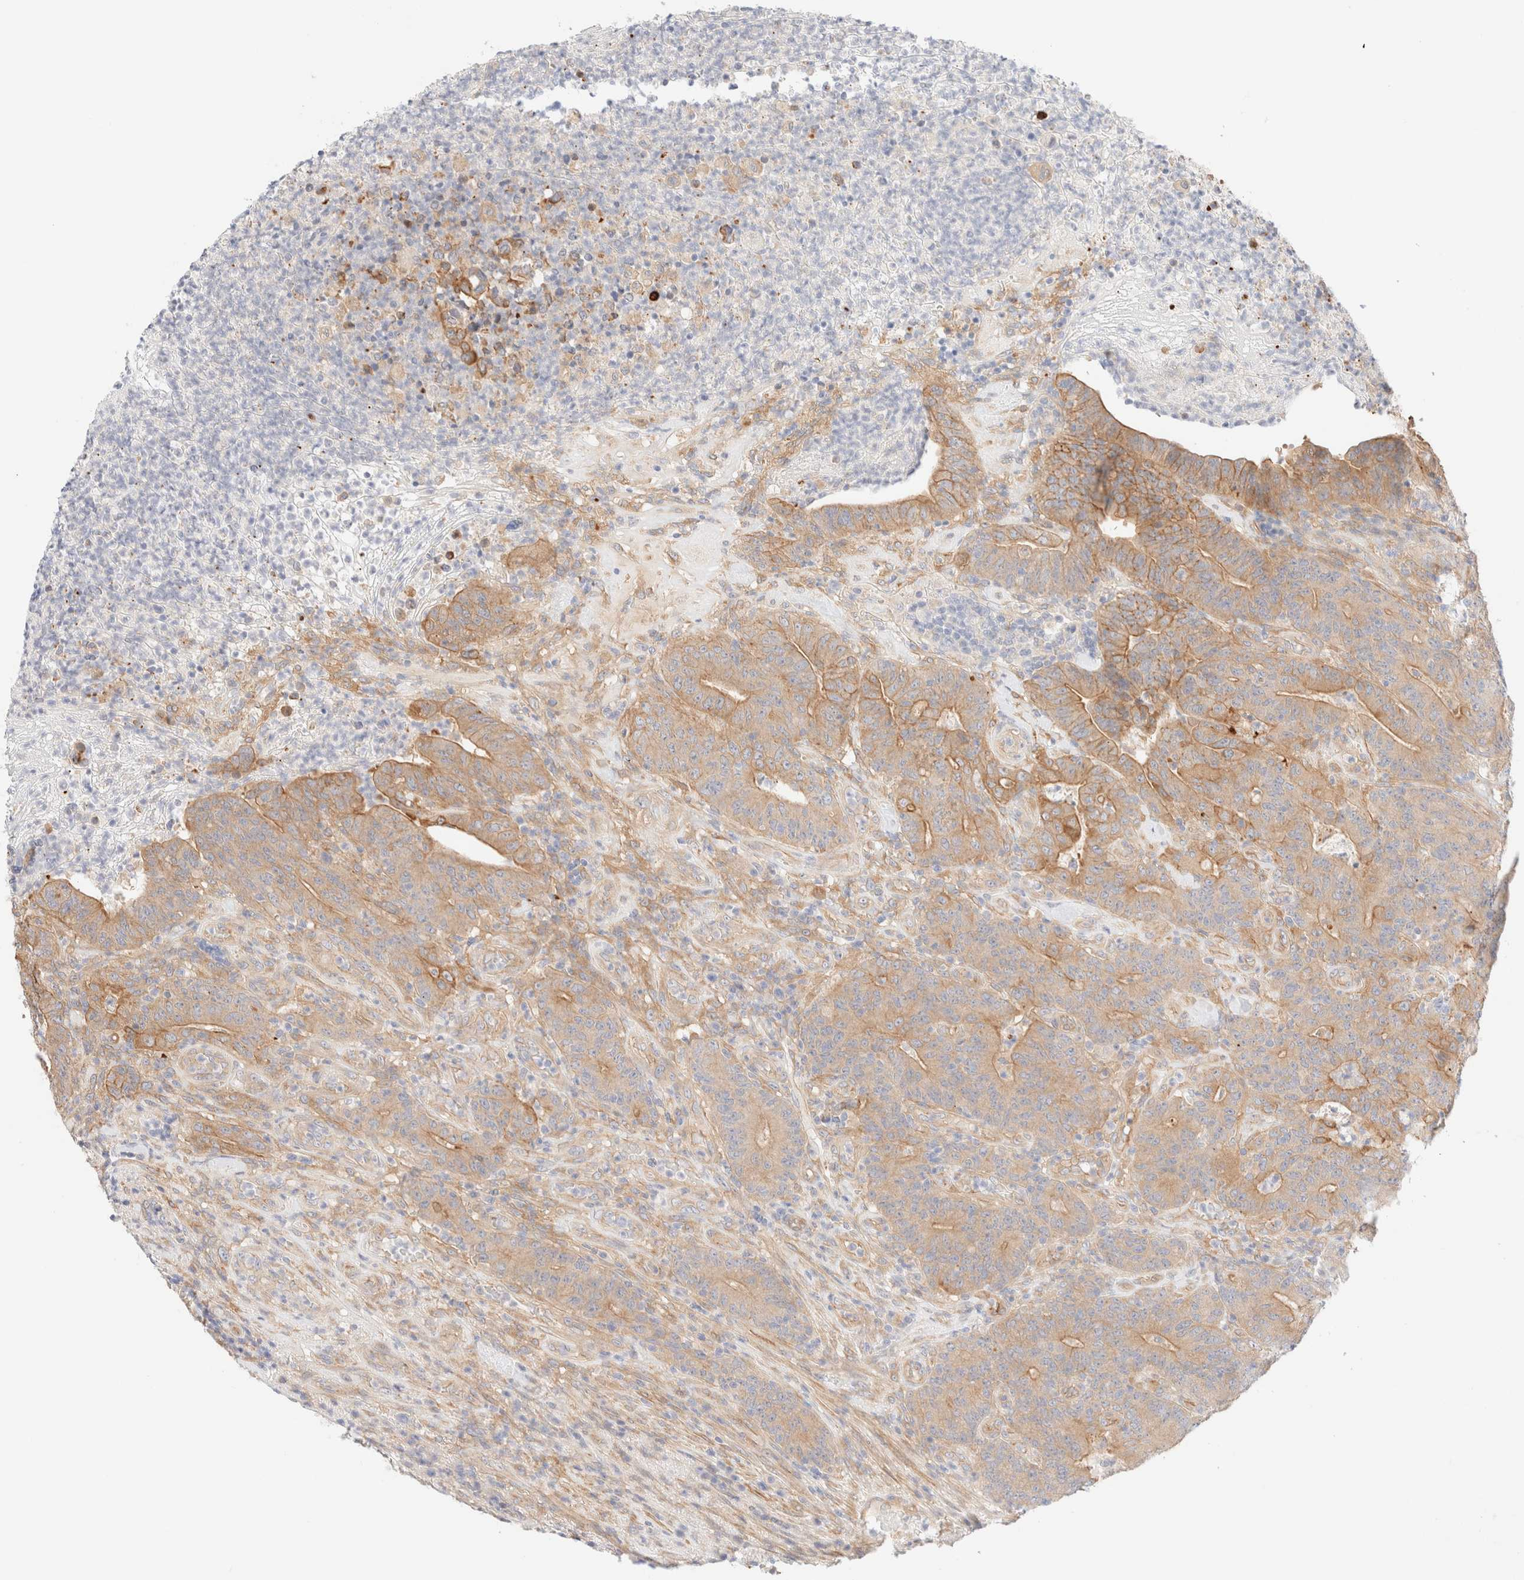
{"staining": {"intensity": "moderate", "quantity": ">75%", "location": "cytoplasmic/membranous"}, "tissue": "colorectal cancer", "cell_type": "Tumor cells", "image_type": "cancer", "snomed": [{"axis": "morphology", "description": "Normal tissue, NOS"}, {"axis": "morphology", "description": "Adenocarcinoma, NOS"}, {"axis": "topography", "description": "Colon"}], "caption": "Tumor cells demonstrate medium levels of moderate cytoplasmic/membranous expression in about >75% of cells in adenocarcinoma (colorectal). The staining was performed using DAB to visualize the protein expression in brown, while the nuclei were stained in blue with hematoxylin (Magnification: 20x).", "gene": "NIBAN2", "patient": {"sex": "female", "age": 75}}